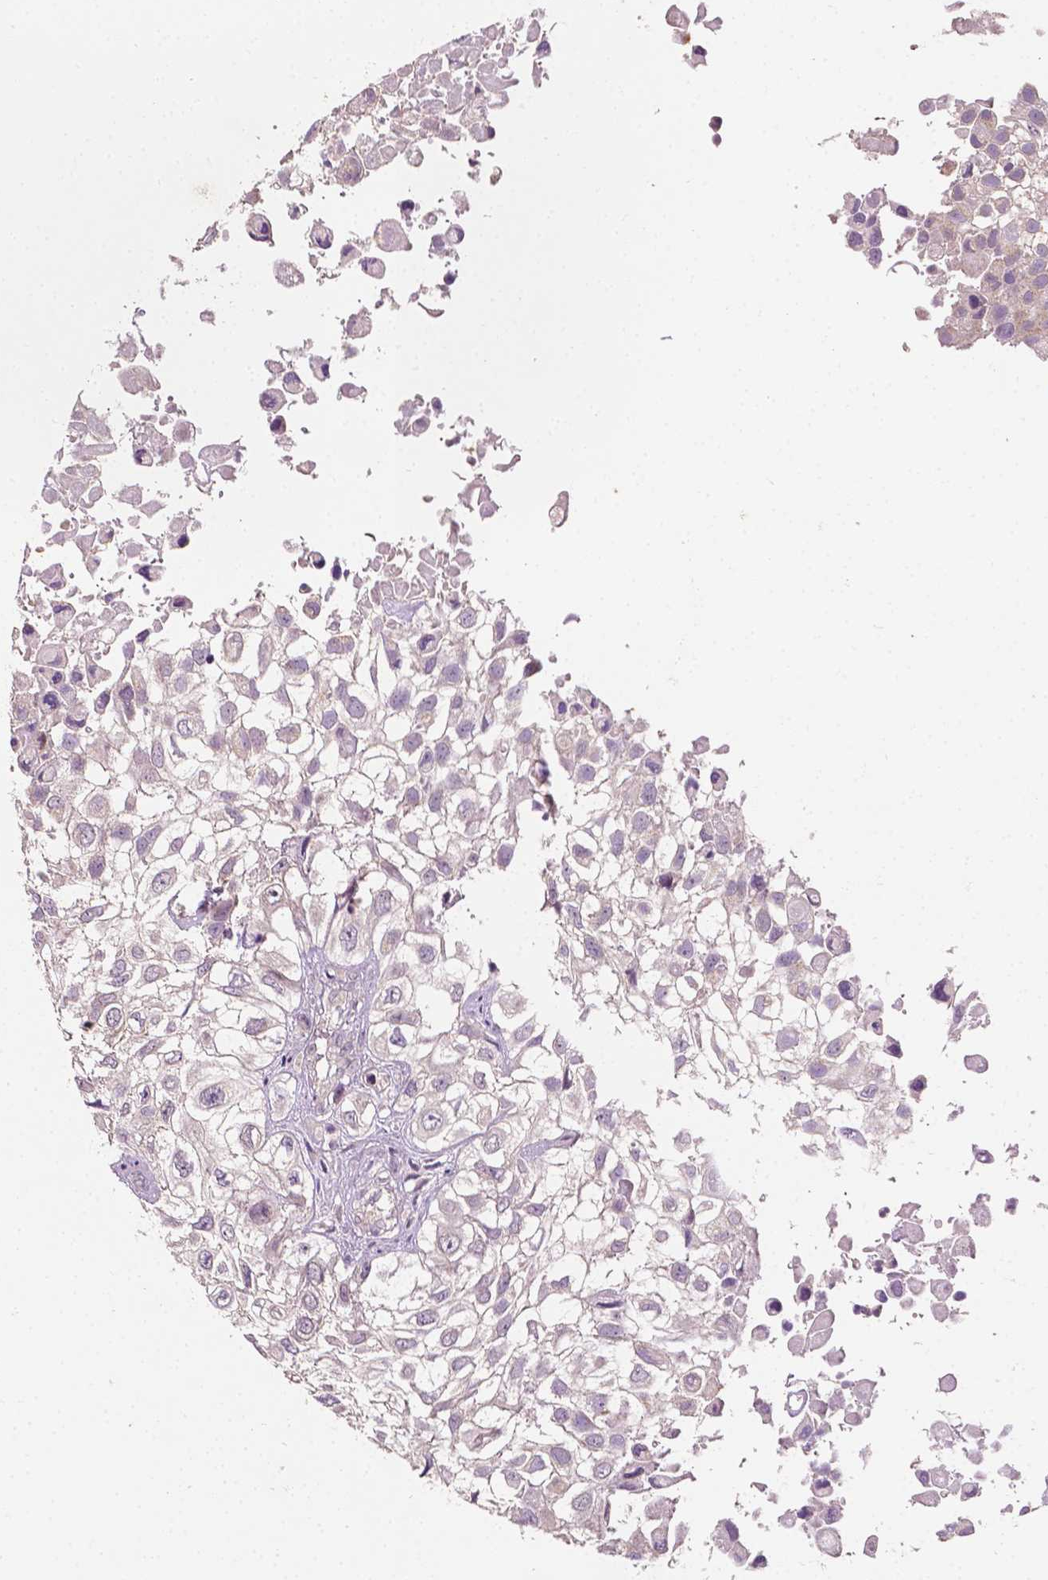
{"staining": {"intensity": "weak", "quantity": "<25%", "location": "cytoplasmic/membranous"}, "tissue": "urothelial cancer", "cell_type": "Tumor cells", "image_type": "cancer", "snomed": [{"axis": "morphology", "description": "Urothelial carcinoma, High grade"}, {"axis": "topography", "description": "Urinary bladder"}], "caption": "Urothelial cancer stained for a protein using immunohistochemistry demonstrates no staining tumor cells.", "gene": "EBAG9", "patient": {"sex": "male", "age": 56}}